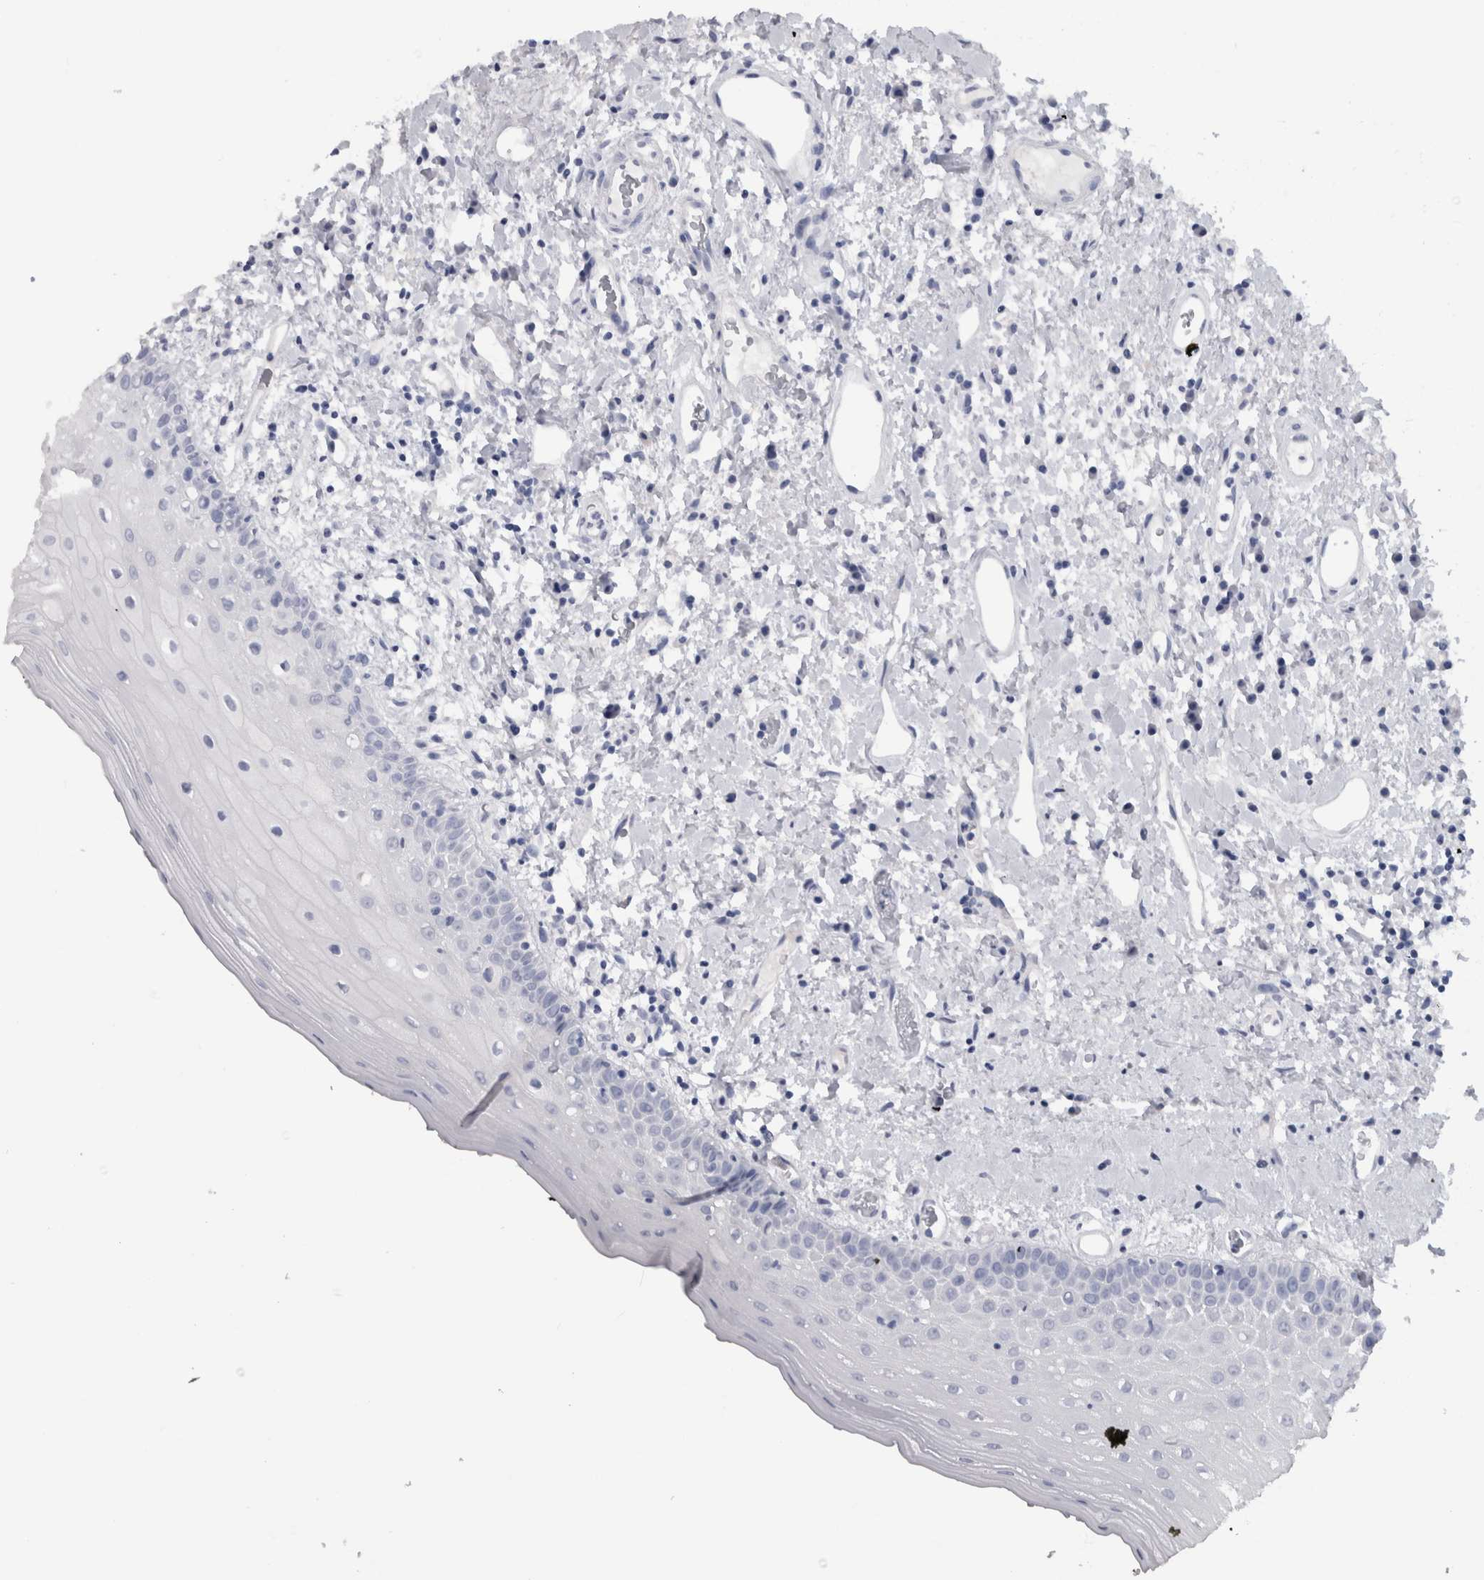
{"staining": {"intensity": "negative", "quantity": "none", "location": "none"}, "tissue": "oral mucosa", "cell_type": "Squamous epithelial cells", "image_type": "normal", "snomed": [{"axis": "morphology", "description": "Normal tissue, NOS"}, {"axis": "topography", "description": "Oral tissue"}], "caption": "A photomicrograph of human oral mucosa is negative for staining in squamous epithelial cells.", "gene": "PTH", "patient": {"sex": "female", "age": 76}}